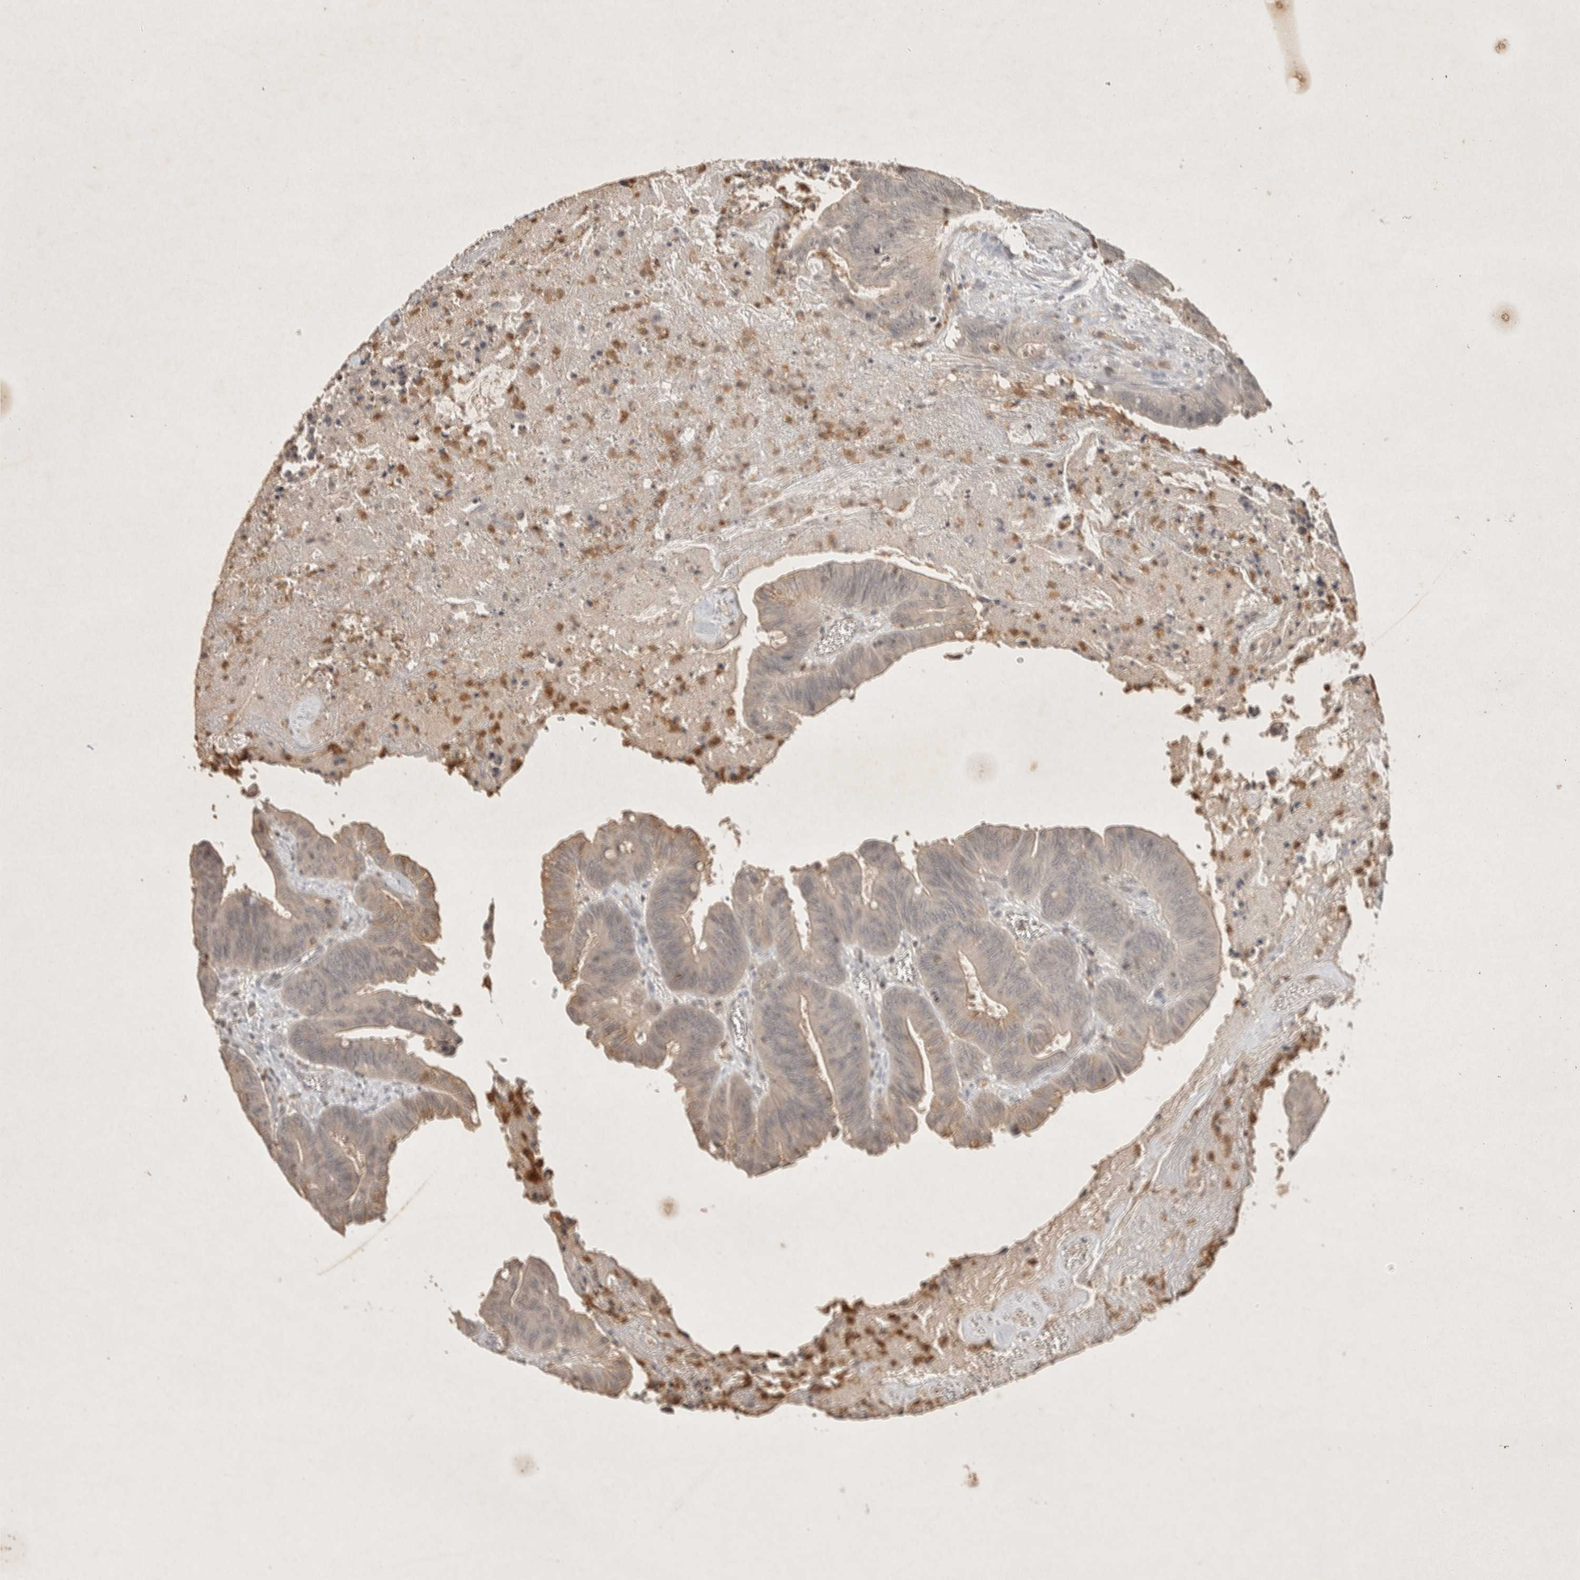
{"staining": {"intensity": "weak", "quantity": "<25%", "location": "cytoplasmic/membranous"}, "tissue": "colorectal cancer", "cell_type": "Tumor cells", "image_type": "cancer", "snomed": [{"axis": "morphology", "description": "Adenocarcinoma, NOS"}, {"axis": "topography", "description": "Colon"}], "caption": "Colorectal cancer was stained to show a protein in brown. There is no significant positivity in tumor cells.", "gene": "RAC2", "patient": {"sex": "male", "age": 45}}